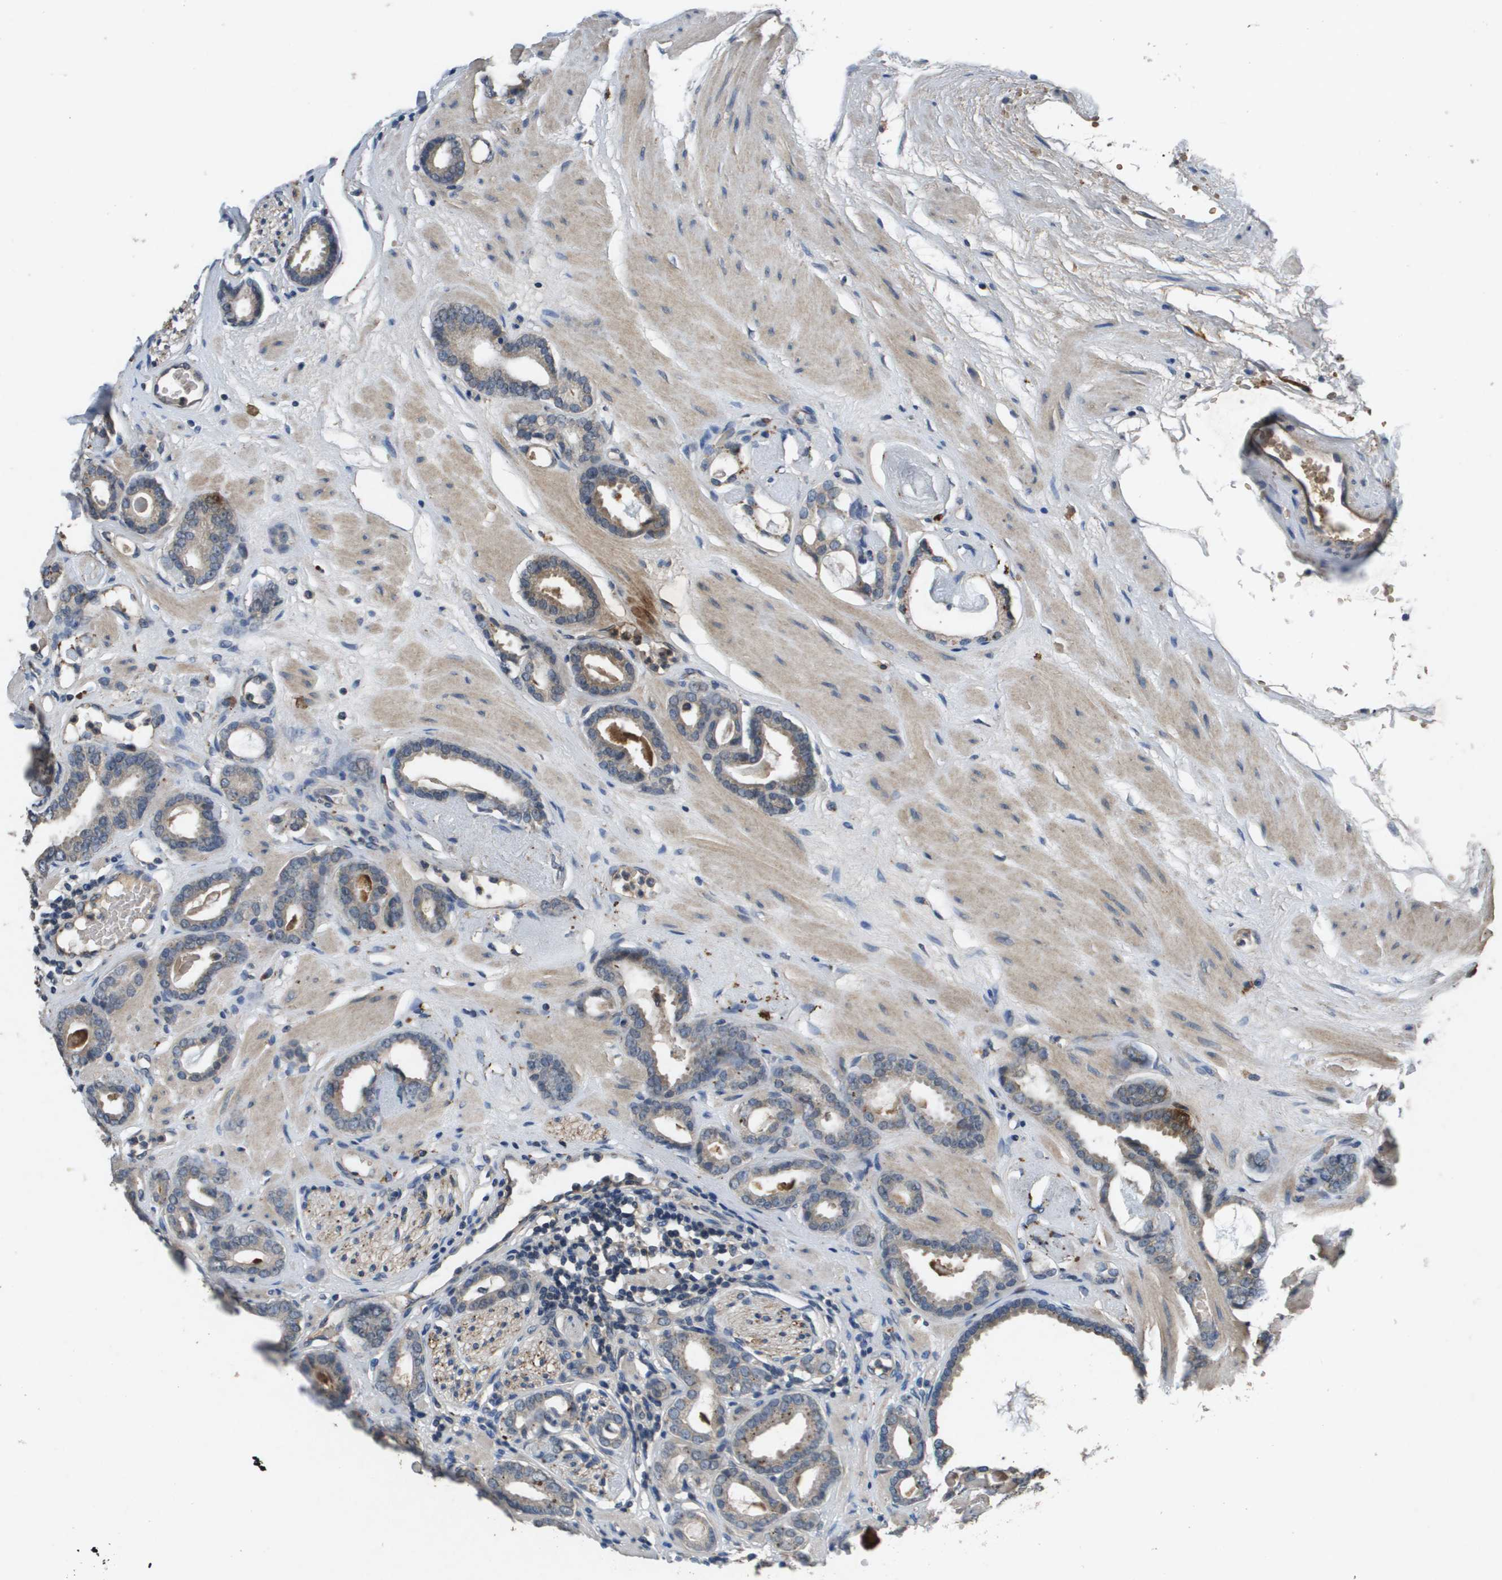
{"staining": {"intensity": "weak", "quantity": "<25%", "location": "cytoplasmic/membranous"}, "tissue": "prostate cancer", "cell_type": "Tumor cells", "image_type": "cancer", "snomed": [{"axis": "morphology", "description": "Adenocarcinoma, Low grade"}, {"axis": "topography", "description": "Prostate"}], "caption": "DAB (3,3'-diaminobenzidine) immunohistochemical staining of prostate adenocarcinoma (low-grade) demonstrates no significant staining in tumor cells.", "gene": "PROC", "patient": {"sex": "male", "age": 53}}